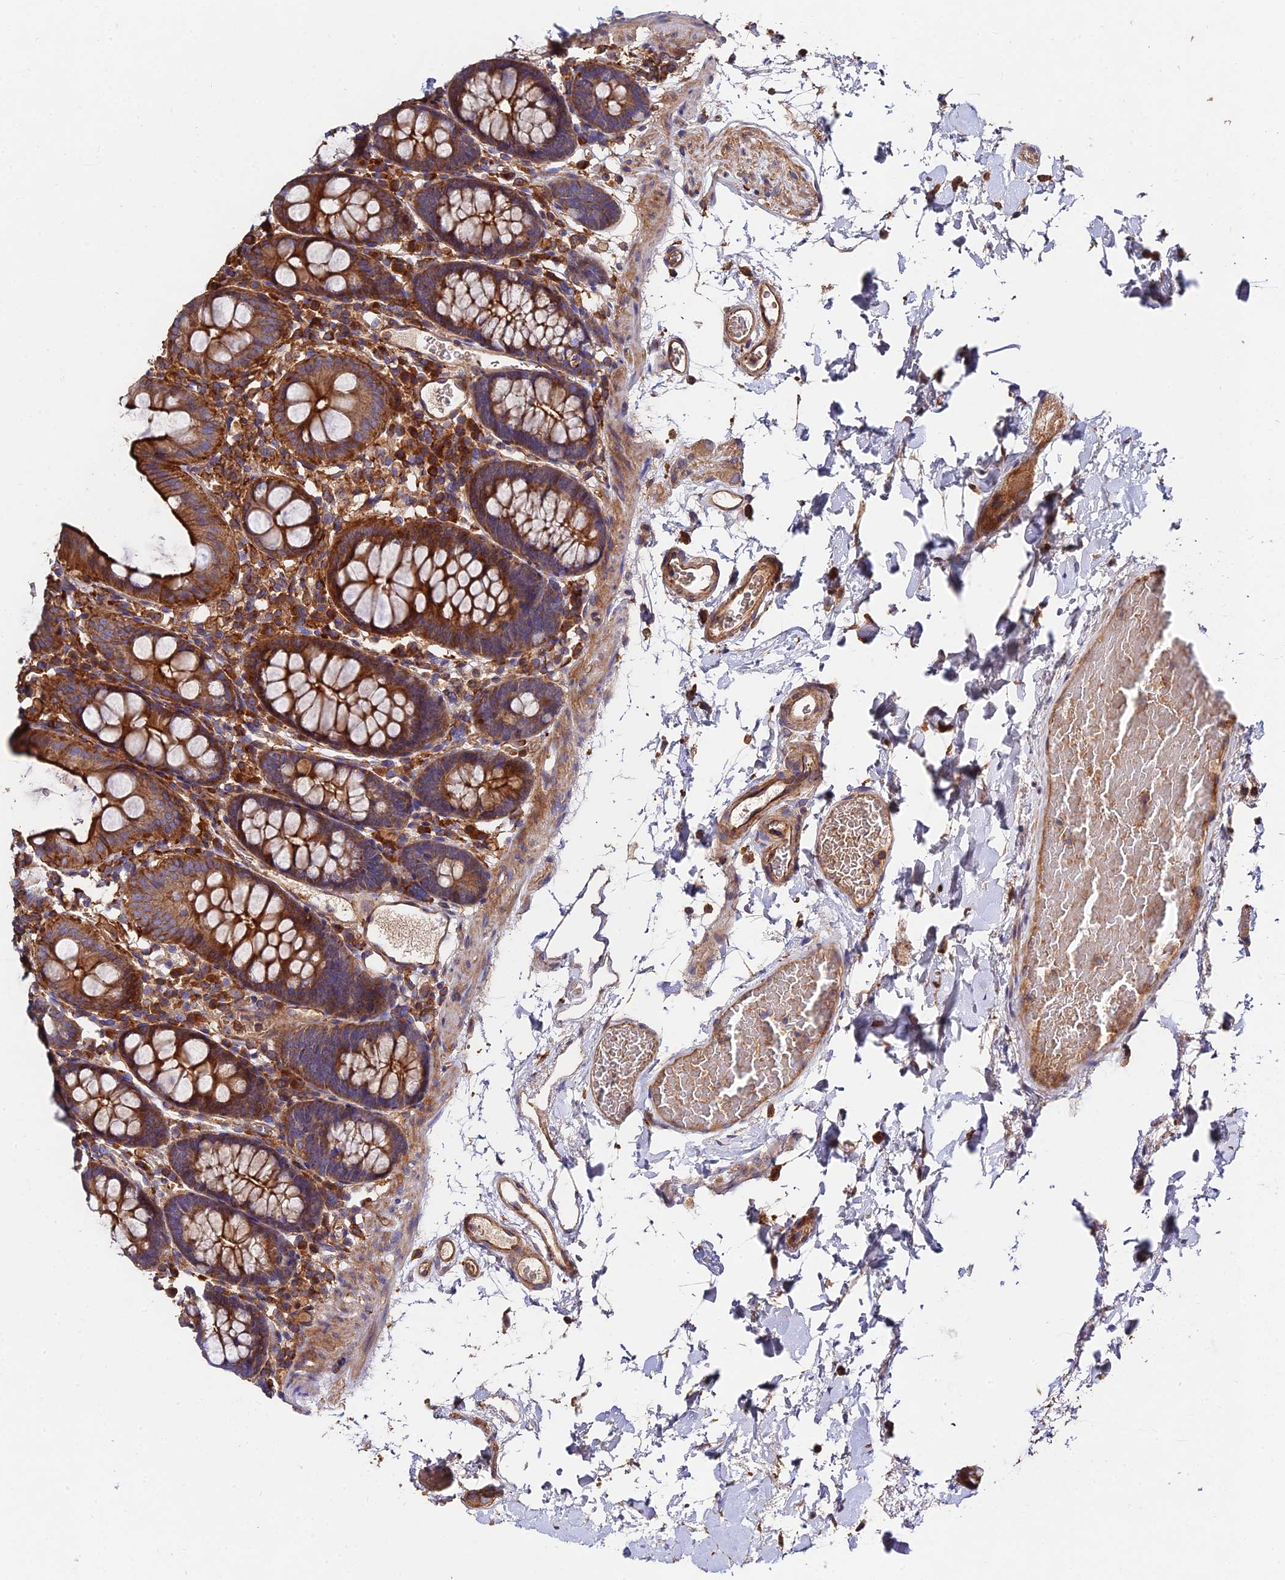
{"staining": {"intensity": "moderate", "quantity": ">75%", "location": "cytoplasmic/membranous"}, "tissue": "colon", "cell_type": "Endothelial cells", "image_type": "normal", "snomed": [{"axis": "morphology", "description": "Normal tissue, NOS"}, {"axis": "topography", "description": "Colon"}], "caption": "The image exhibits immunohistochemical staining of unremarkable colon. There is moderate cytoplasmic/membranous expression is seen in about >75% of endothelial cells.", "gene": "EXT1", "patient": {"sex": "male", "age": 75}}